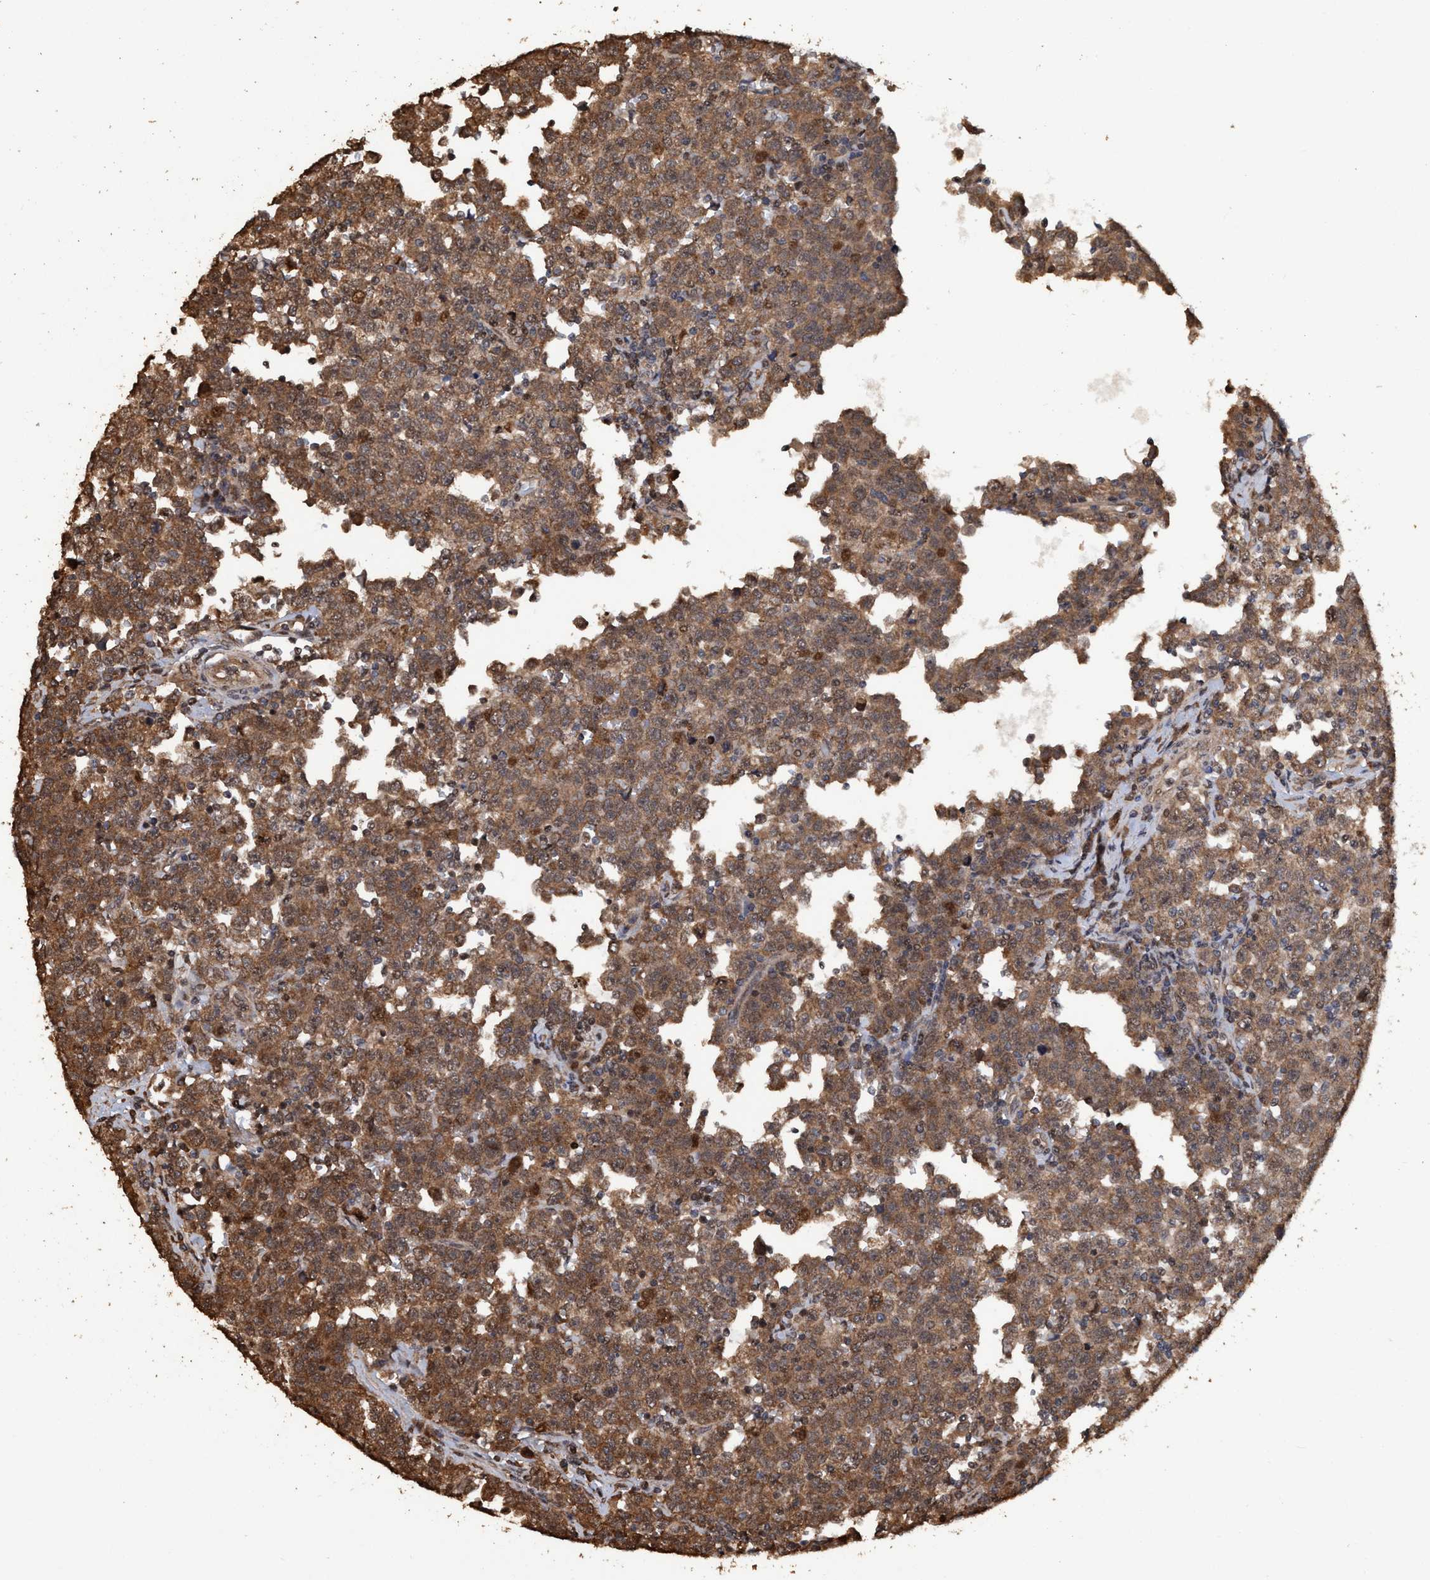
{"staining": {"intensity": "moderate", "quantity": ">75%", "location": "cytoplasmic/membranous,nuclear"}, "tissue": "testis cancer", "cell_type": "Tumor cells", "image_type": "cancer", "snomed": [{"axis": "morphology", "description": "Seminoma, NOS"}, {"axis": "topography", "description": "Testis"}], "caption": "Protein expression by immunohistochemistry (IHC) reveals moderate cytoplasmic/membranous and nuclear expression in about >75% of tumor cells in seminoma (testis).", "gene": "TRPC7", "patient": {"sex": "male", "age": 43}}